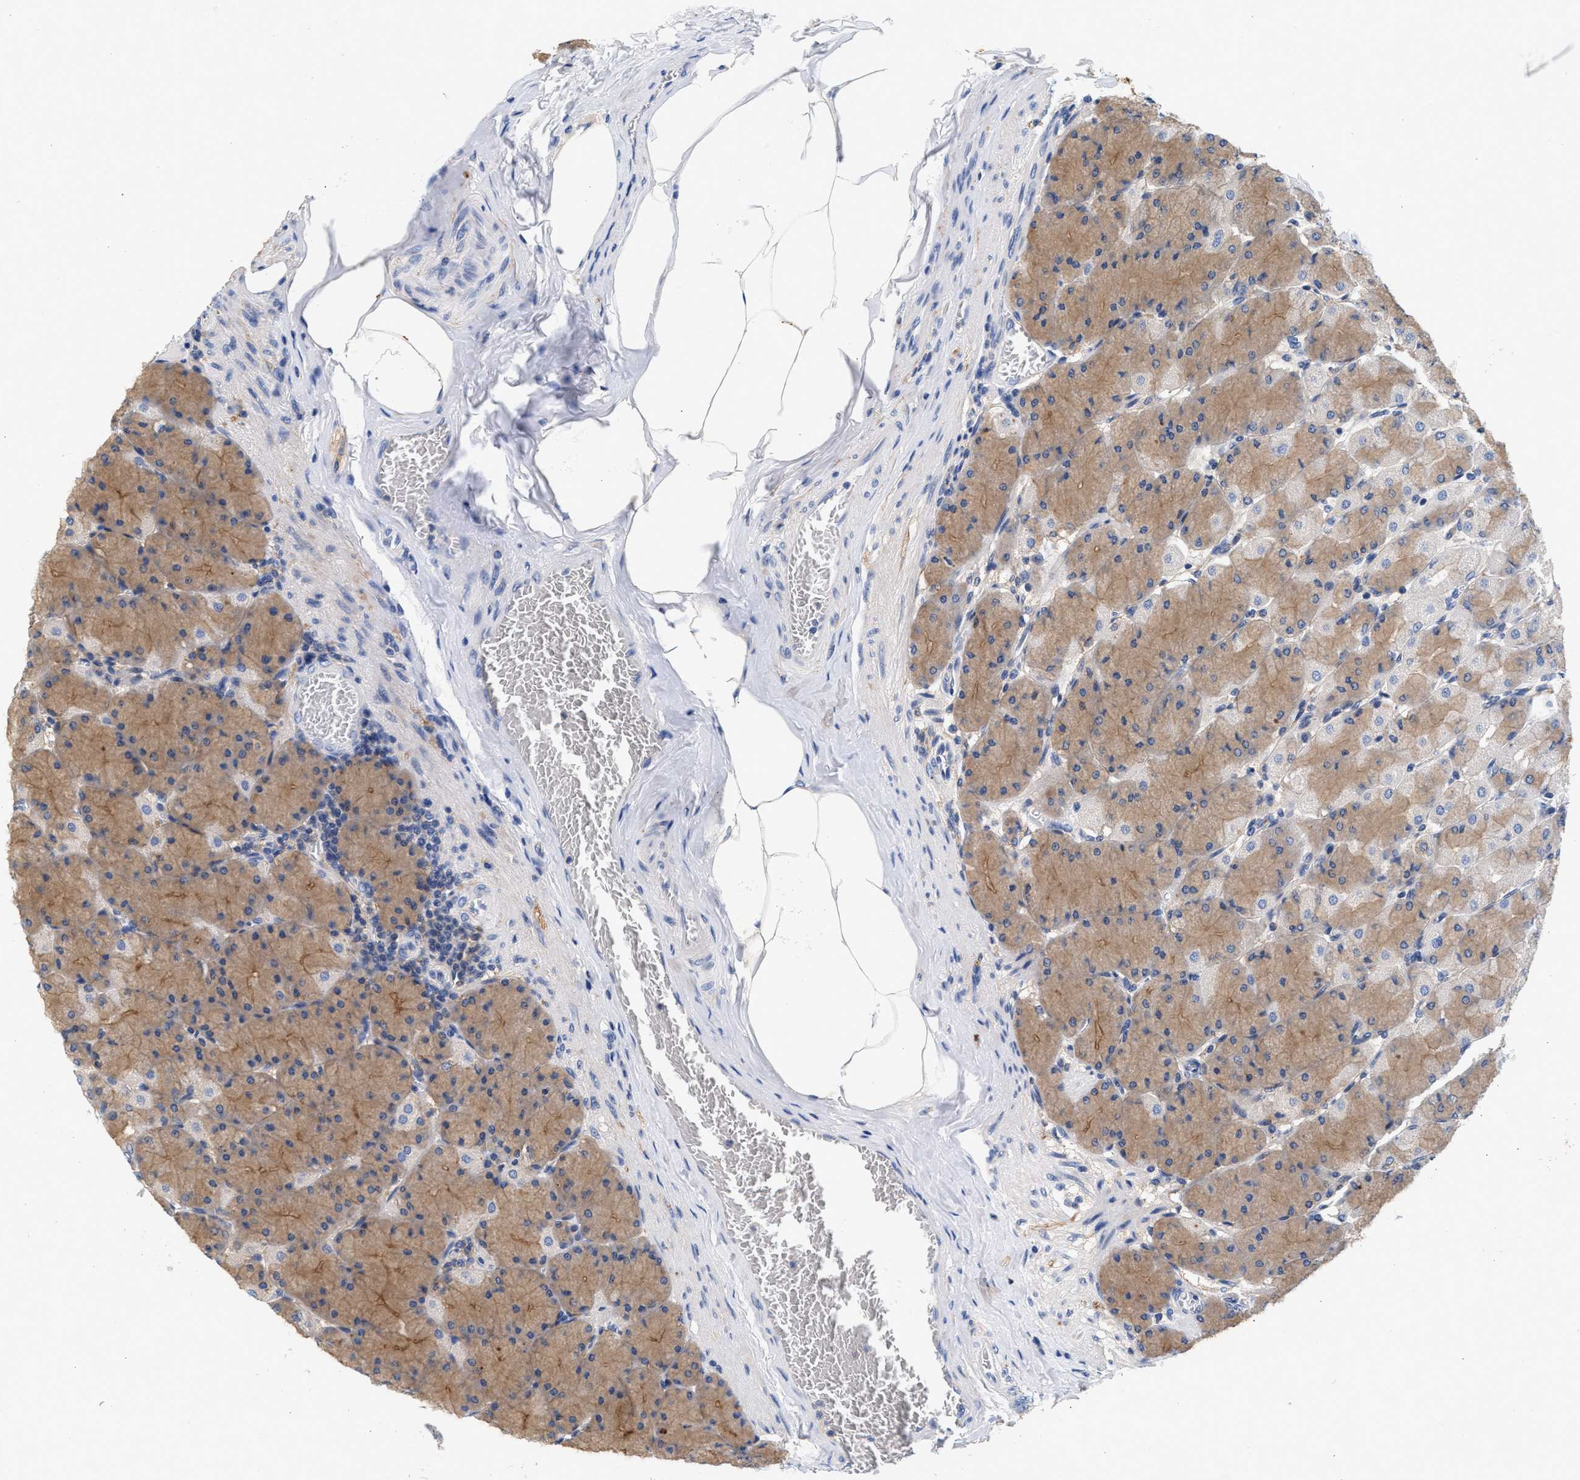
{"staining": {"intensity": "moderate", "quantity": "25%-75%", "location": "cytoplasmic/membranous"}, "tissue": "stomach", "cell_type": "Glandular cells", "image_type": "normal", "snomed": [{"axis": "morphology", "description": "Normal tissue, NOS"}, {"axis": "topography", "description": "Stomach, upper"}], "caption": "IHC (DAB (3,3'-diaminobenzidine)) staining of benign stomach demonstrates moderate cytoplasmic/membranous protein positivity in about 25%-75% of glandular cells.", "gene": "GNAI3", "patient": {"sex": "female", "age": 56}}